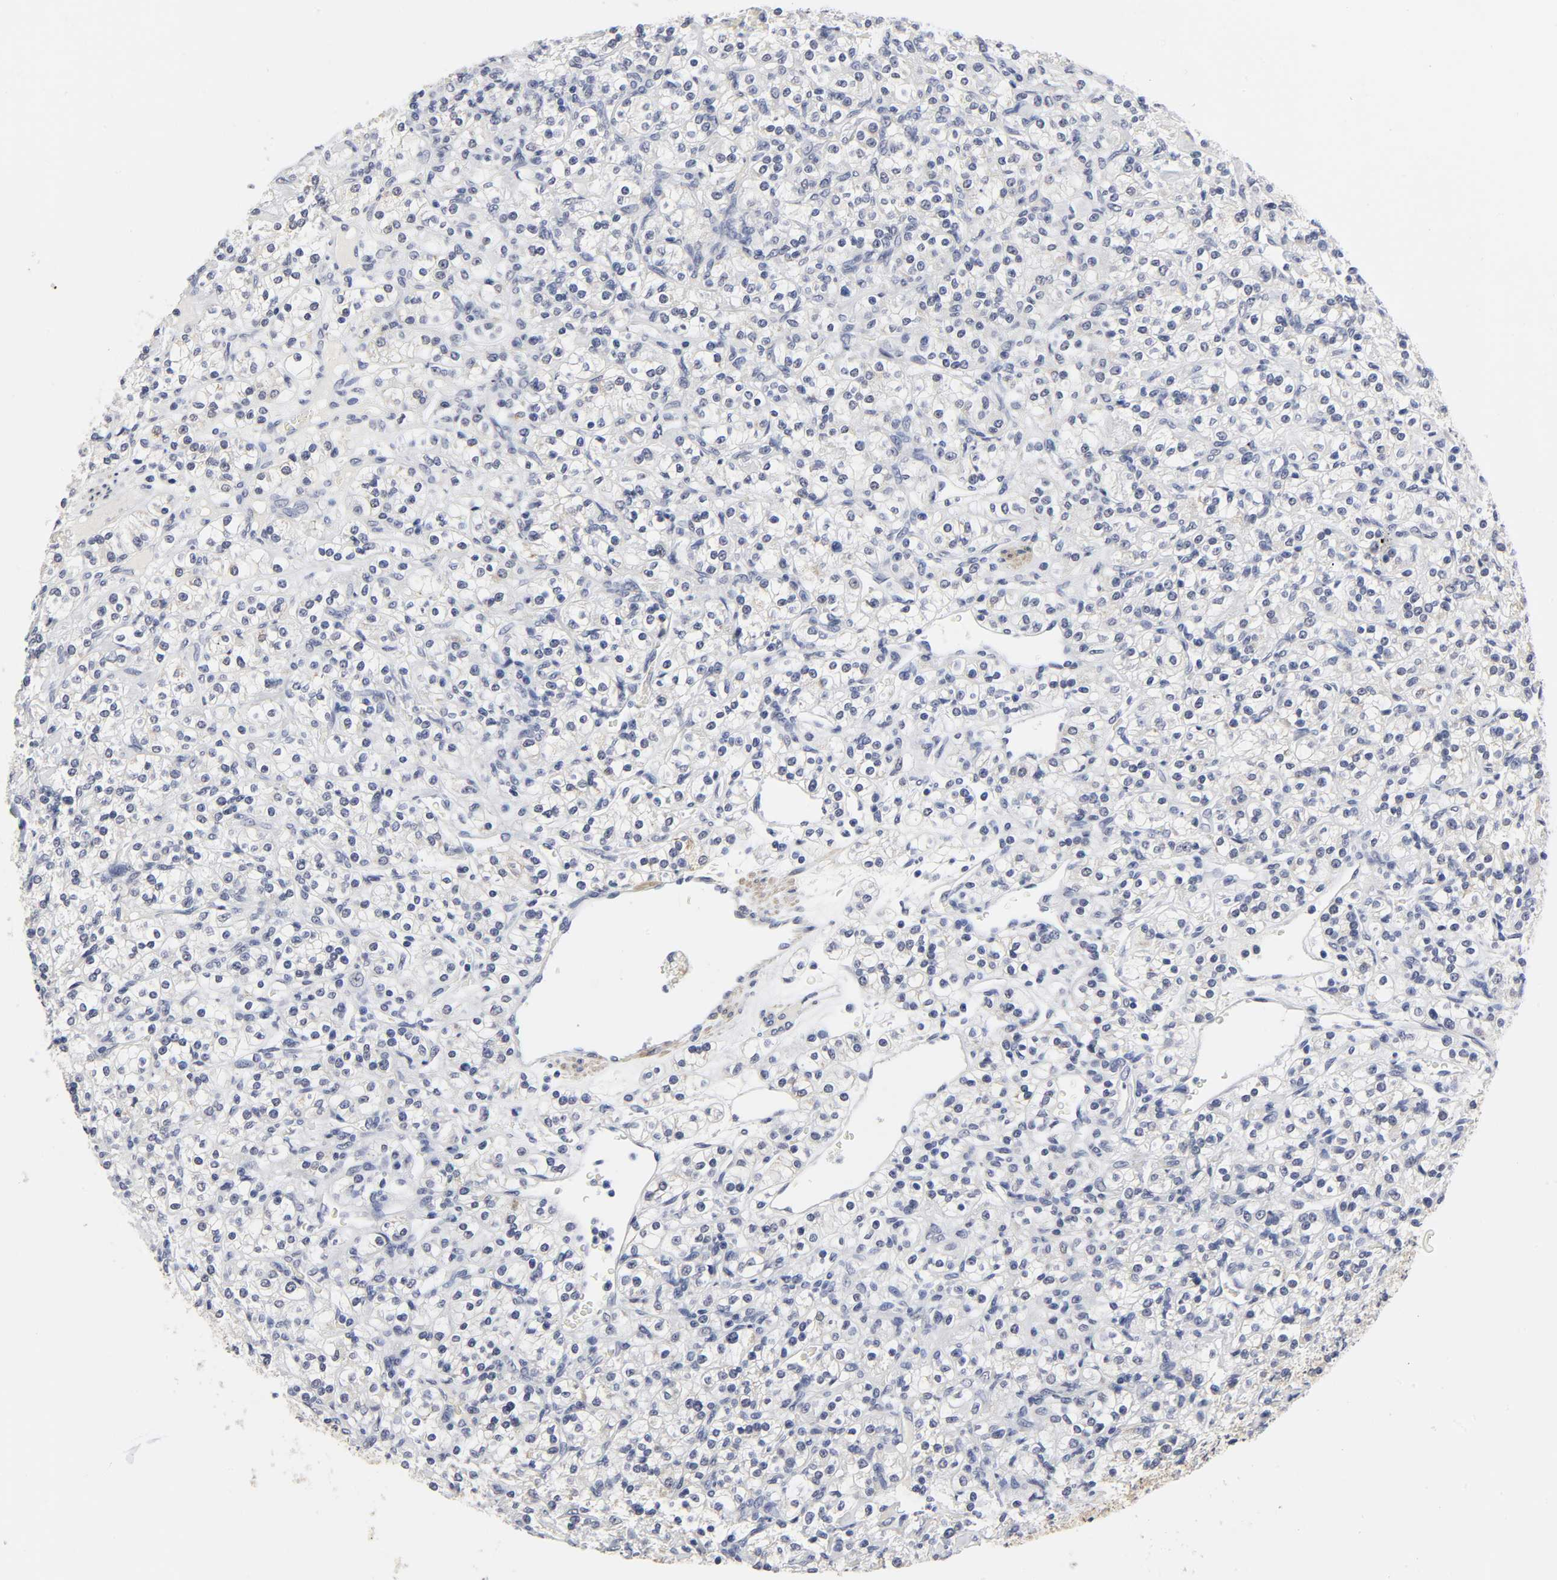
{"staining": {"intensity": "negative", "quantity": "none", "location": "none"}, "tissue": "renal cancer", "cell_type": "Tumor cells", "image_type": "cancer", "snomed": [{"axis": "morphology", "description": "Adenocarcinoma, NOS"}, {"axis": "topography", "description": "Kidney"}], "caption": "Immunohistochemistry of human renal adenocarcinoma demonstrates no staining in tumor cells.", "gene": "GRHL2", "patient": {"sex": "male", "age": 77}}